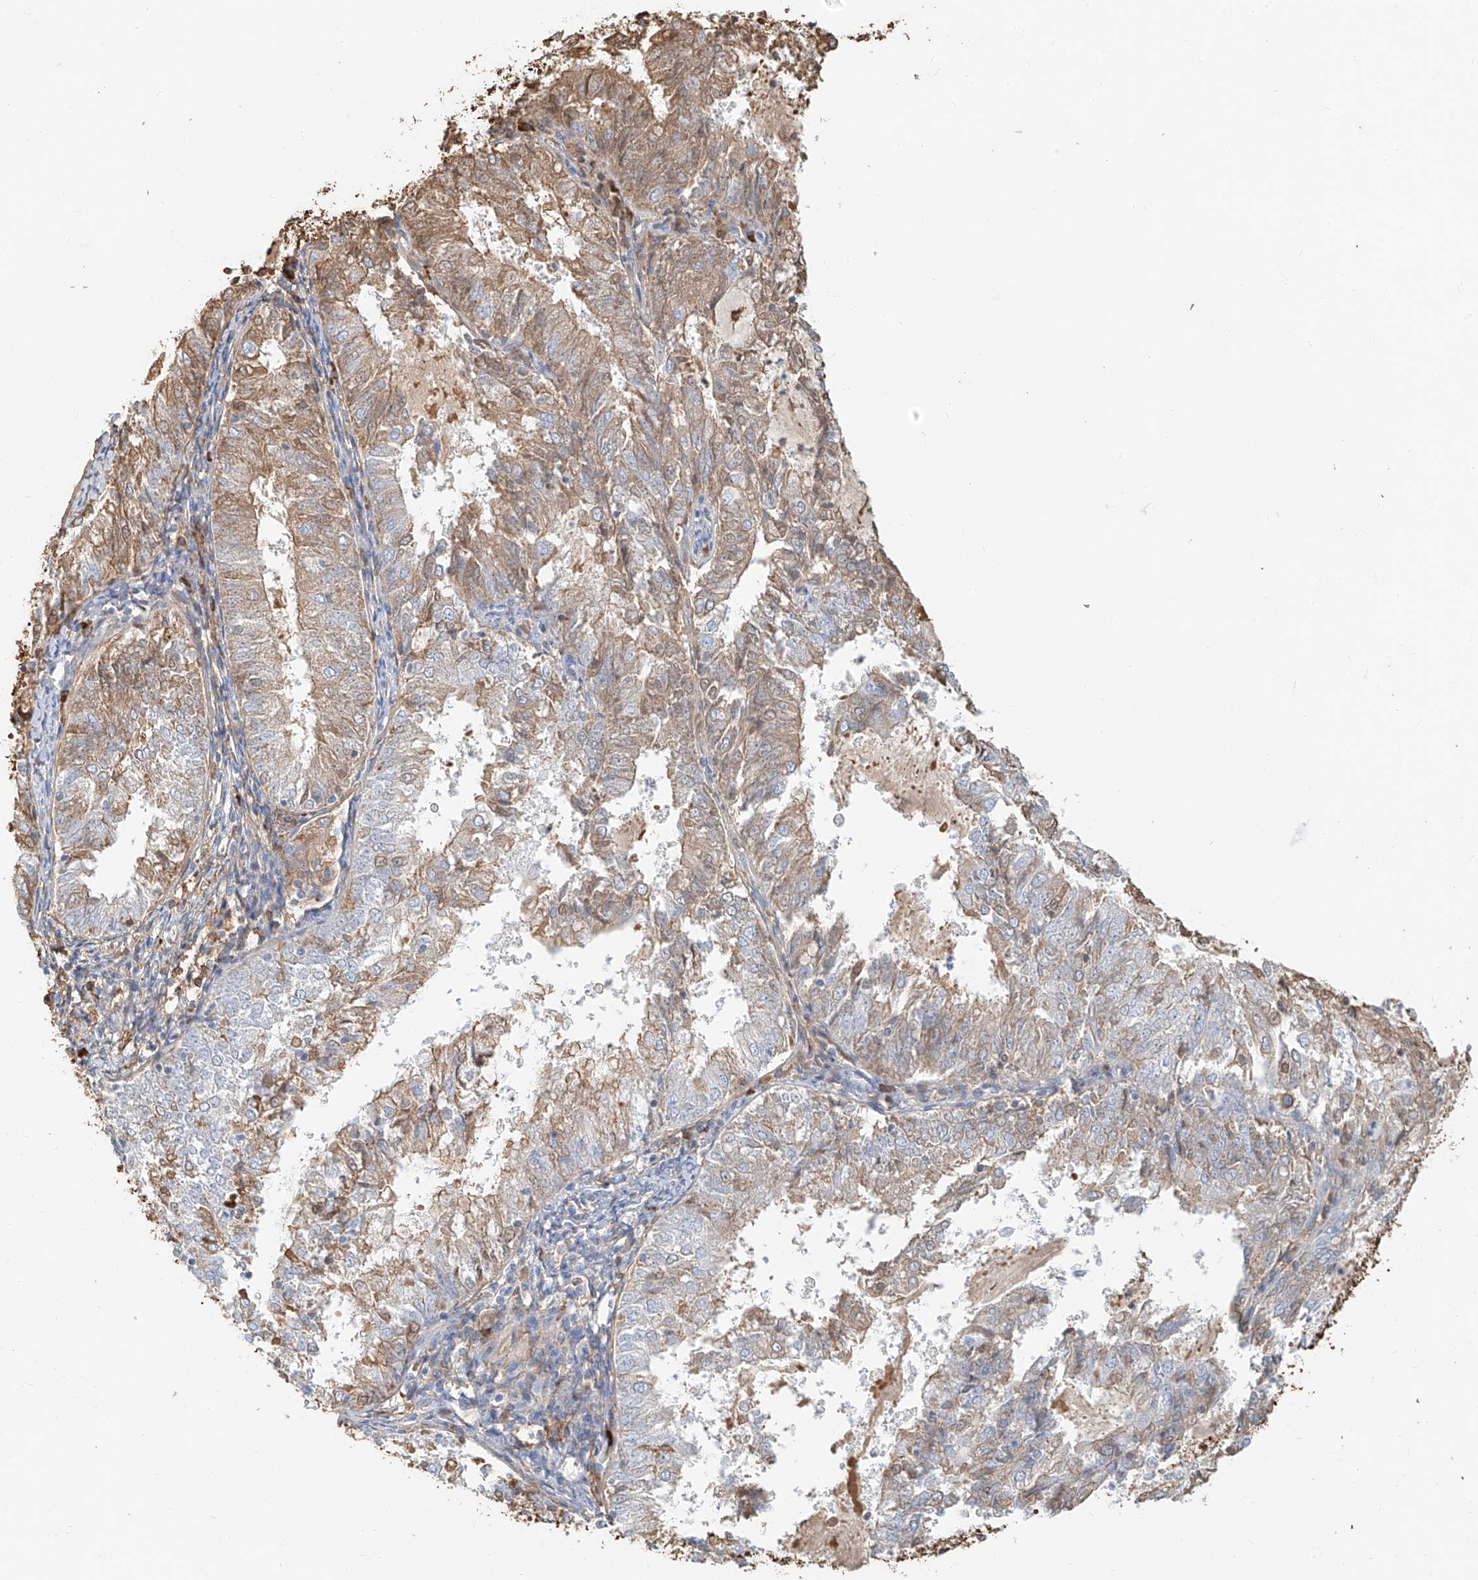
{"staining": {"intensity": "weak", "quantity": "25%-75%", "location": "cytoplasmic/membranous"}, "tissue": "endometrial cancer", "cell_type": "Tumor cells", "image_type": "cancer", "snomed": [{"axis": "morphology", "description": "Adenocarcinoma, NOS"}, {"axis": "topography", "description": "Endometrium"}], "caption": "About 25%-75% of tumor cells in adenocarcinoma (endometrial) show weak cytoplasmic/membranous protein staining as visualized by brown immunohistochemical staining.", "gene": "ZFP30", "patient": {"sex": "female", "age": 57}}